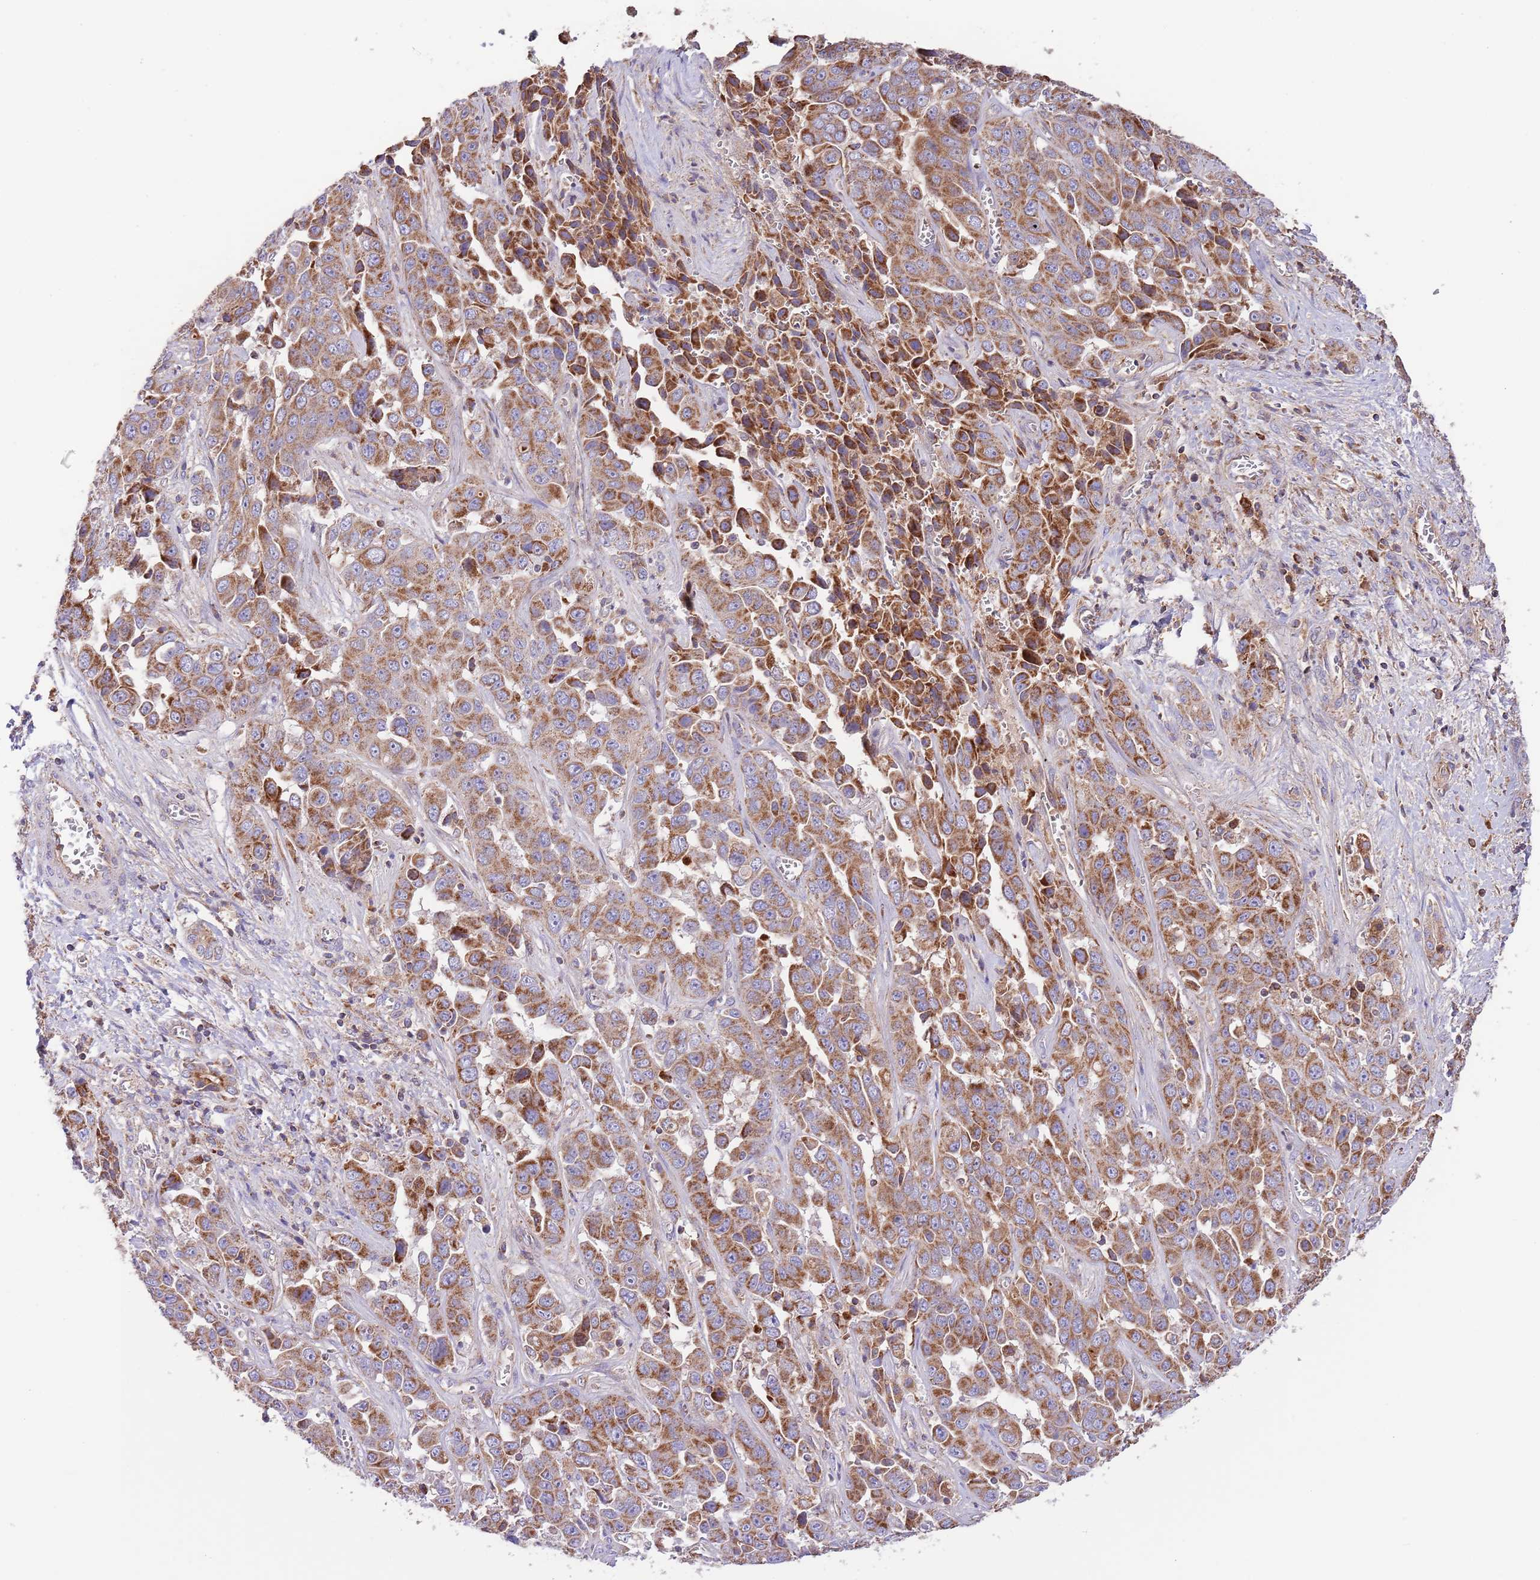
{"staining": {"intensity": "strong", "quantity": ">75%", "location": "cytoplasmic/membranous"}, "tissue": "liver cancer", "cell_type": "Tumor cells", "image_type": "cancer", "snomed": [{"axis": "morphology", "description": "Cholangiocarcinoma"}, {"axis": "topography", "description": "Liver"}], "caption": "This micrograph displays liver cancer (cholangiocarcinoma) stained with immunohistochemistry to label a protein in brown. The cytoplasmic/membranous of tumor cells show strong positivity for the protein. Nuclei are counter-stained blue.", "gene": "DNAJA3", "patient": {"sex": "female", "age": 52}}